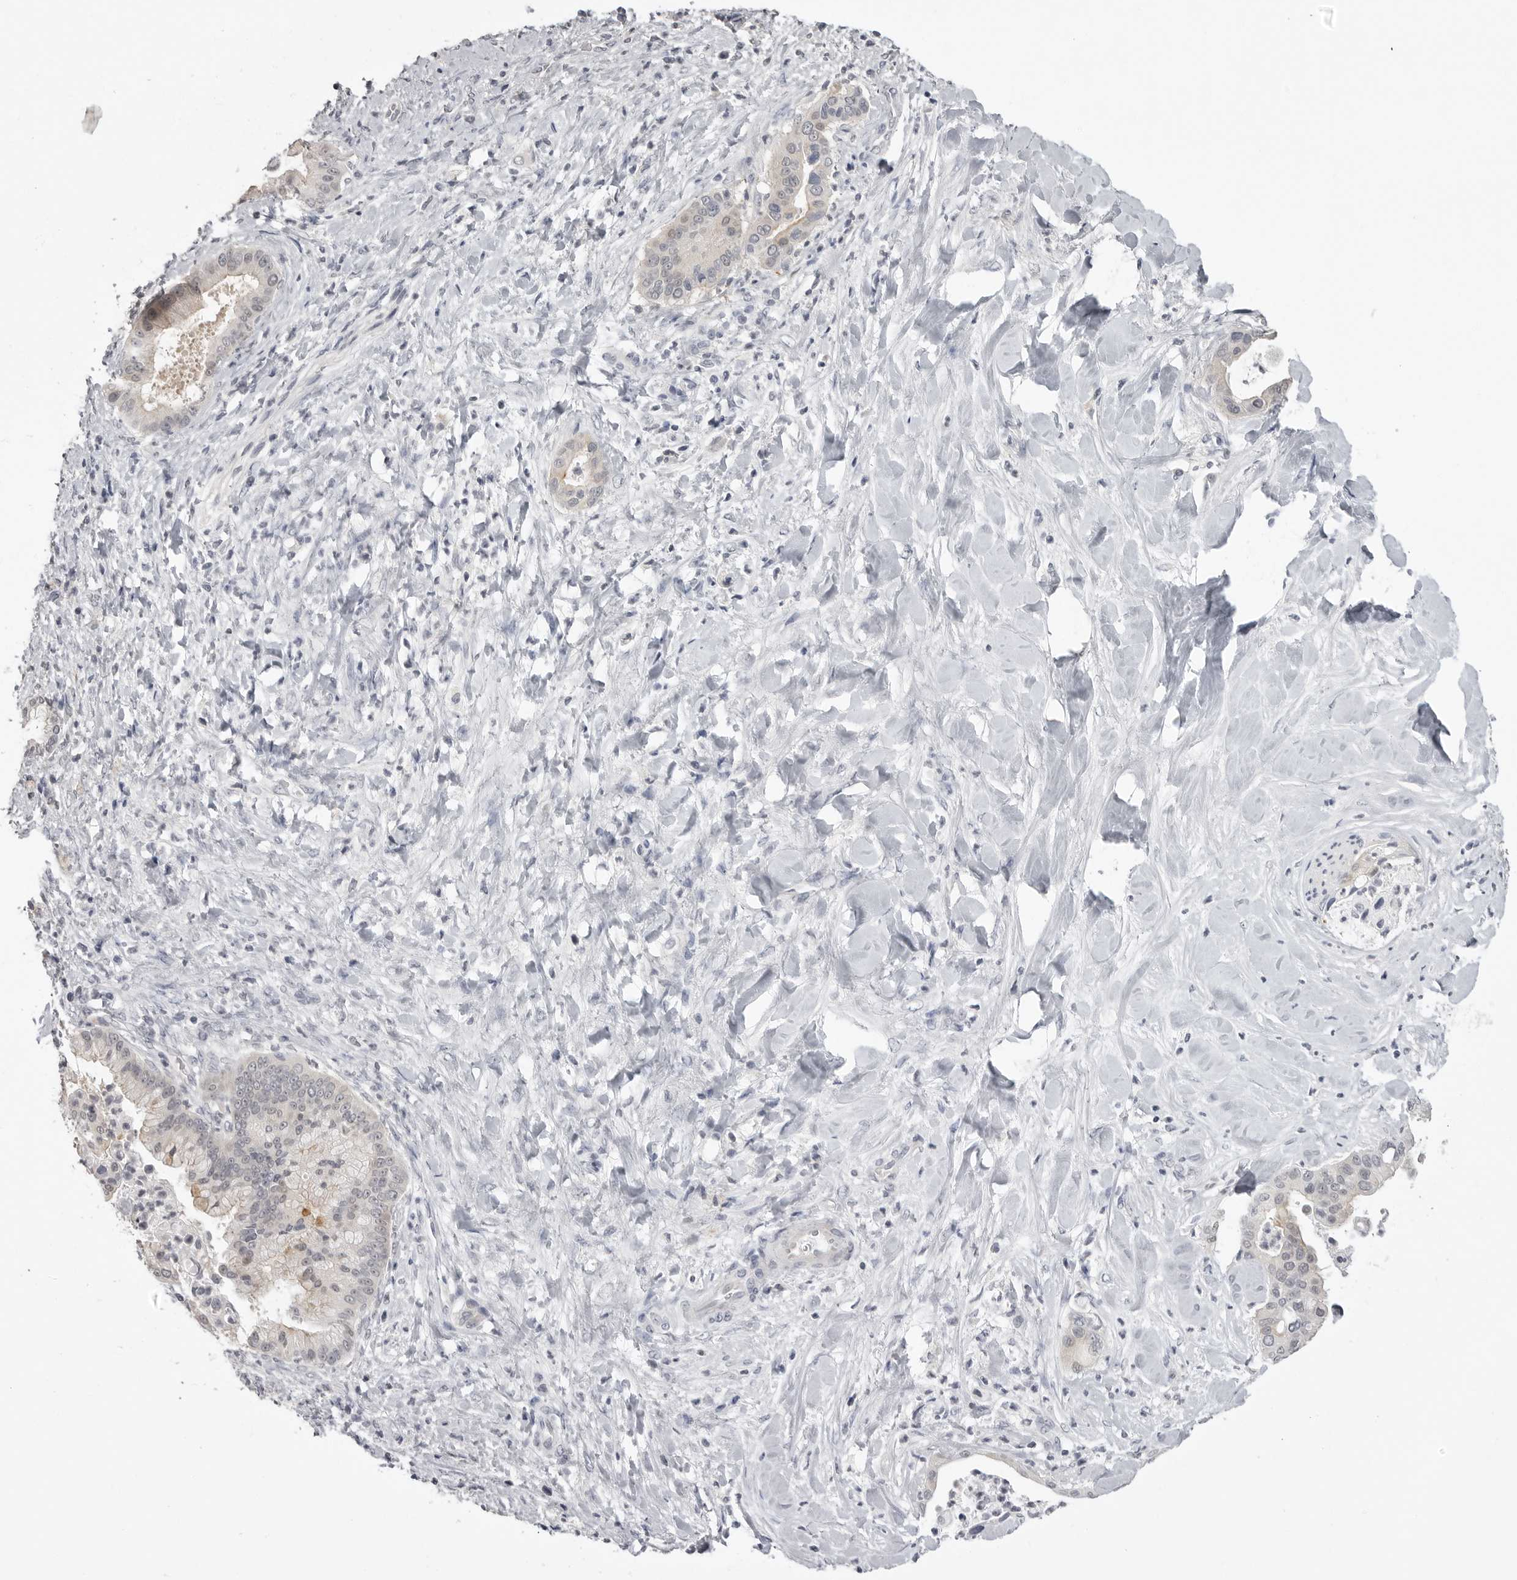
{"staining": {"intensity": "weak", "quantity": "<25%", "location": "cytoplasmic/membranous"}, "tissue": "liver cancer", "cell_type": "Tumor cells", "image_type": "cancer", "snomed": [{"axis": "morphology", "description": "Cholangiocarcinoma"}, {"axis": "topography", "description": "Liver"}], "caption": "This is an immunohistochemistry (IHC) image of human liver cancer (cholangiocarcinoma). There is no expression in tumor cells.", "gene": "GPN2", "patient": {"sex": "female", "age": 54}}